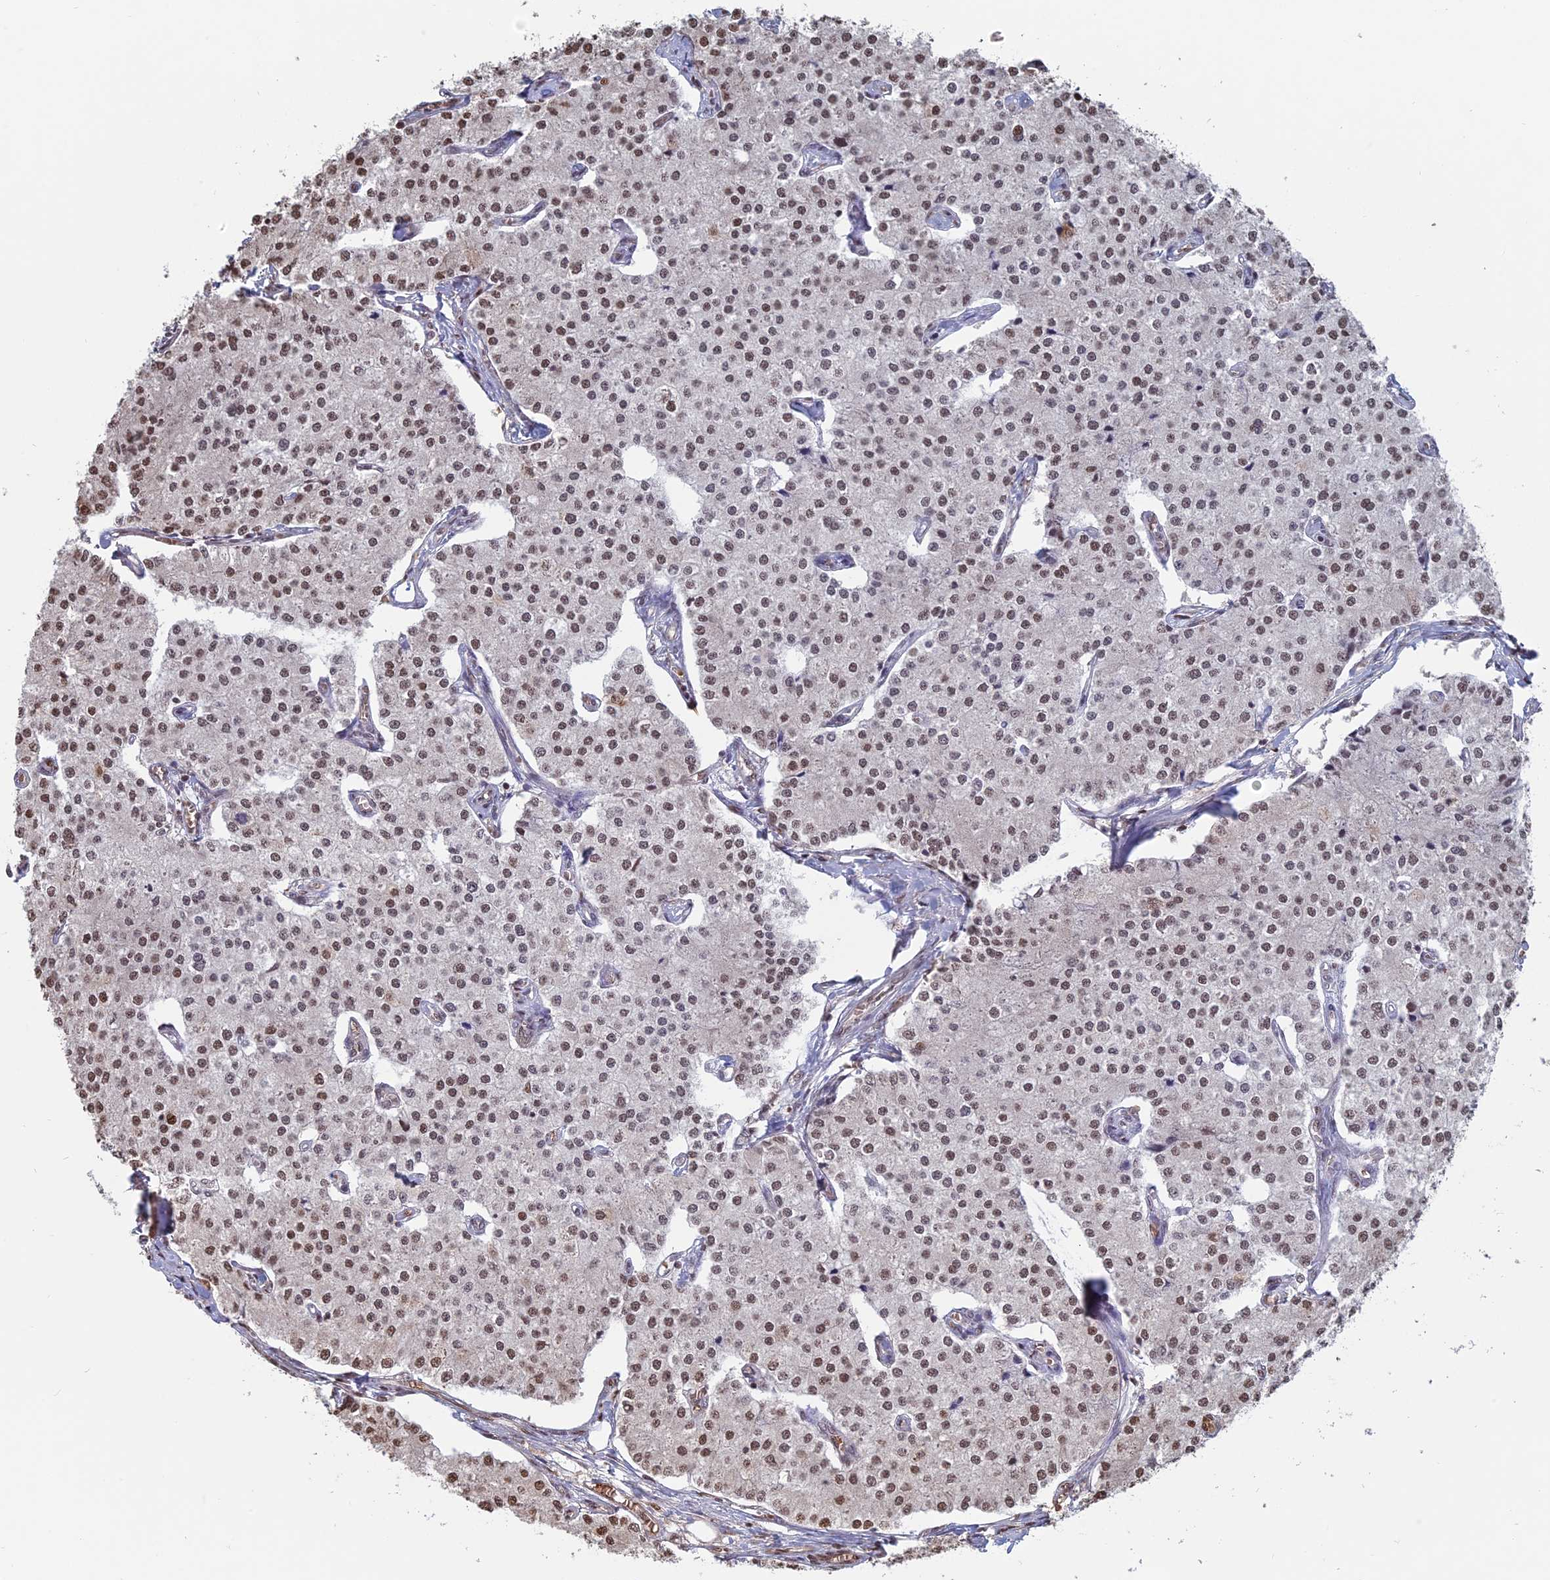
{"staining": {"intensity": "moderate", "quantity": ">75%", "location": "nuclear"}, "tissue": "carcinoid", "cell_type": "Tumor cells", "image_type": "cancer", "snomed": [{"axis": "morphology", "description": "Carcinoid, malignant, NOS"}, {"axis": "topography", "description": "Colon"}], "caption": "An immunohistochemistry (IHC) photomicrograph of neoplastic tissue is shown. Protein staining in brown highlights moderate nuclear positivity in malignant carcinoid within tumor cells.", "gene": "MFAP1", "patient": {"sex": "female", "age": 52}}